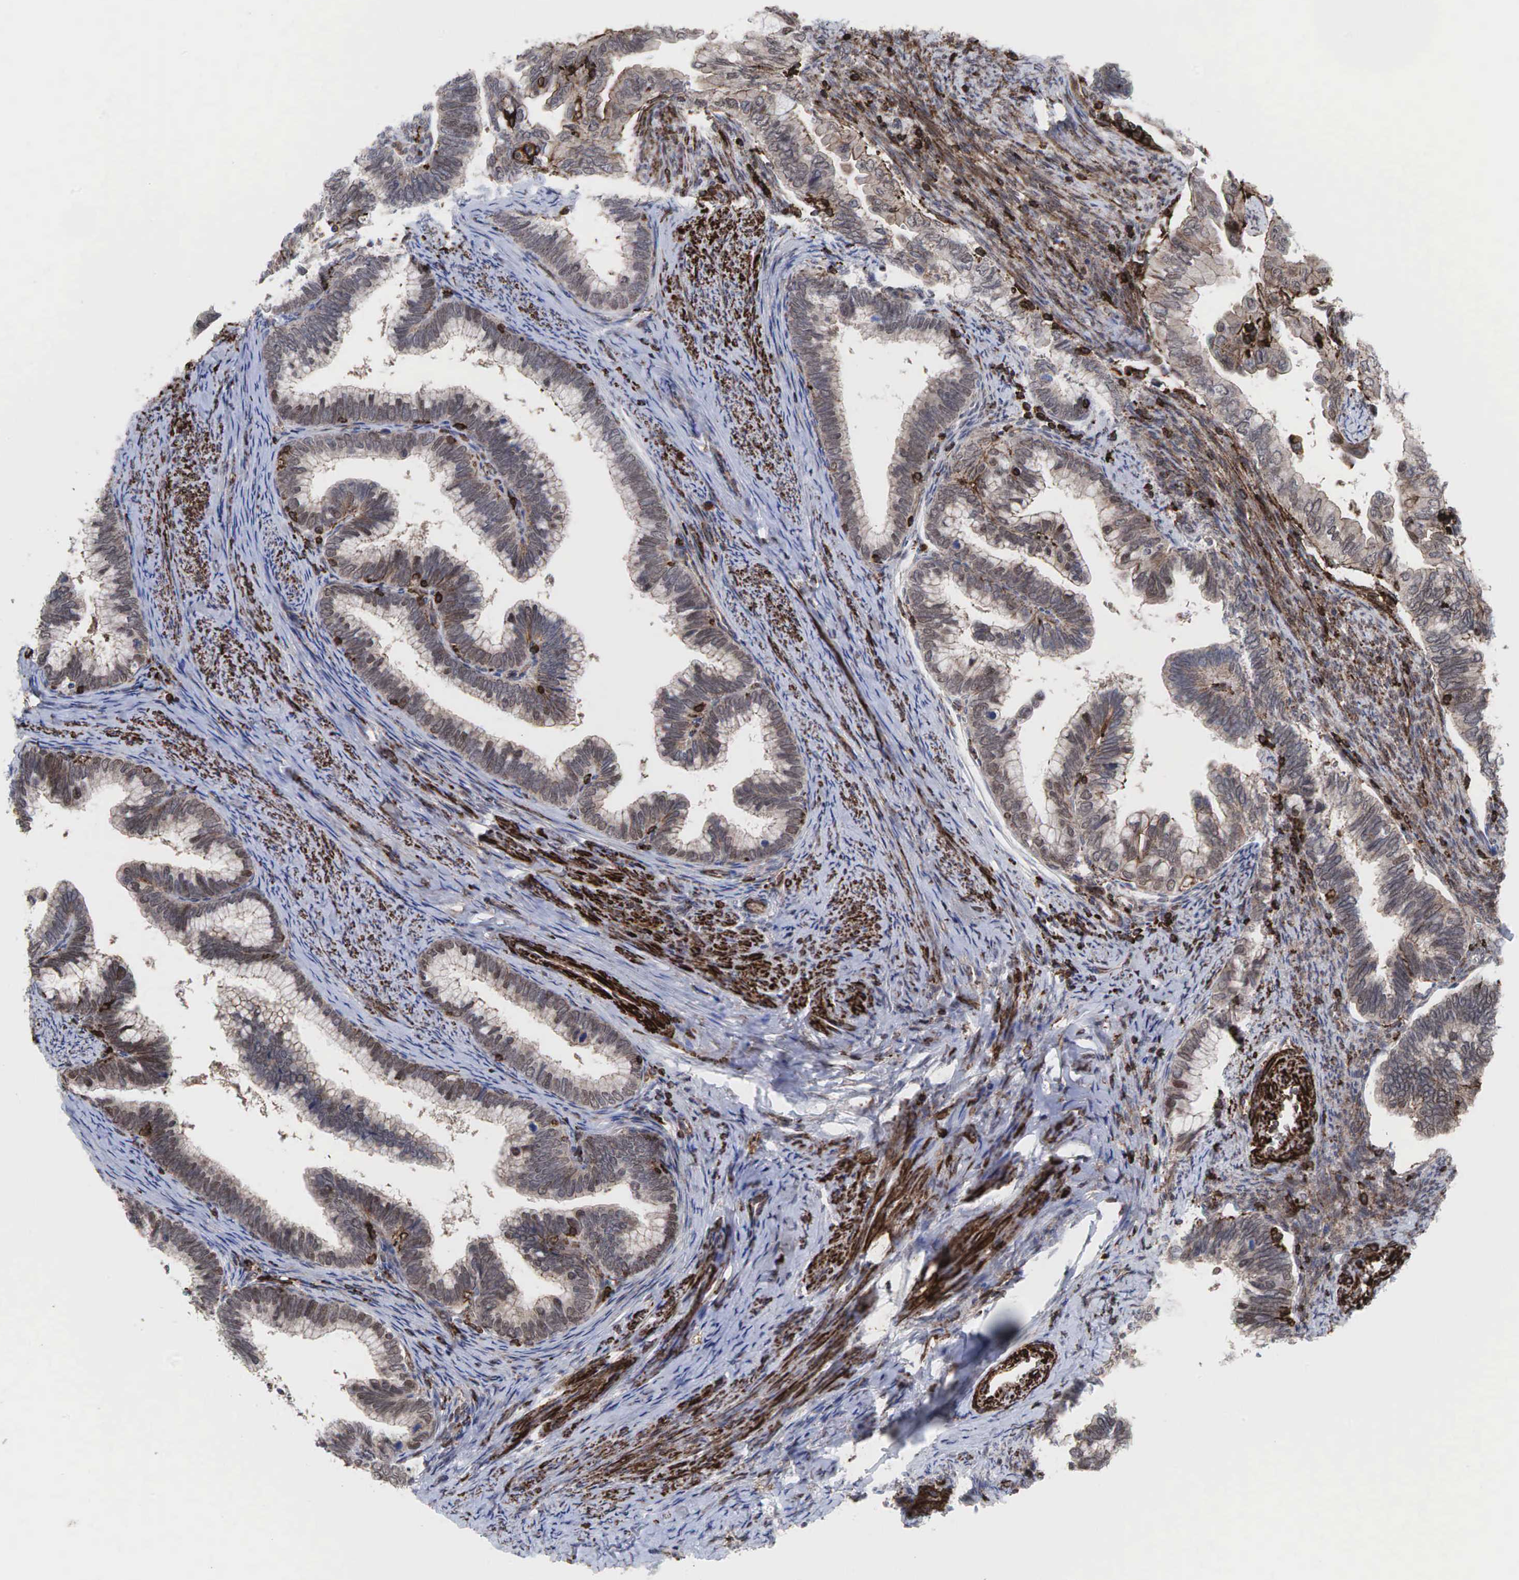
{"staining": {"intensity": "negative", "quantity": "none", "location": "none"}, "tissue": "cervical cancer", "cell_type": "Tumor cells", "image_type": "cancer", "snomed": [{"axis": "morphology", "description": "Adenocarcinoma, NOS"}, {"axis": "topography", "description": "Cervix"}], "caption": "A photomicrograph of cervical adenocarcinoma stained for a protein displays no brown staining in tumor cells.", "gene": "GPRASP1", "patient": {"sex": "female", "age": 49}}